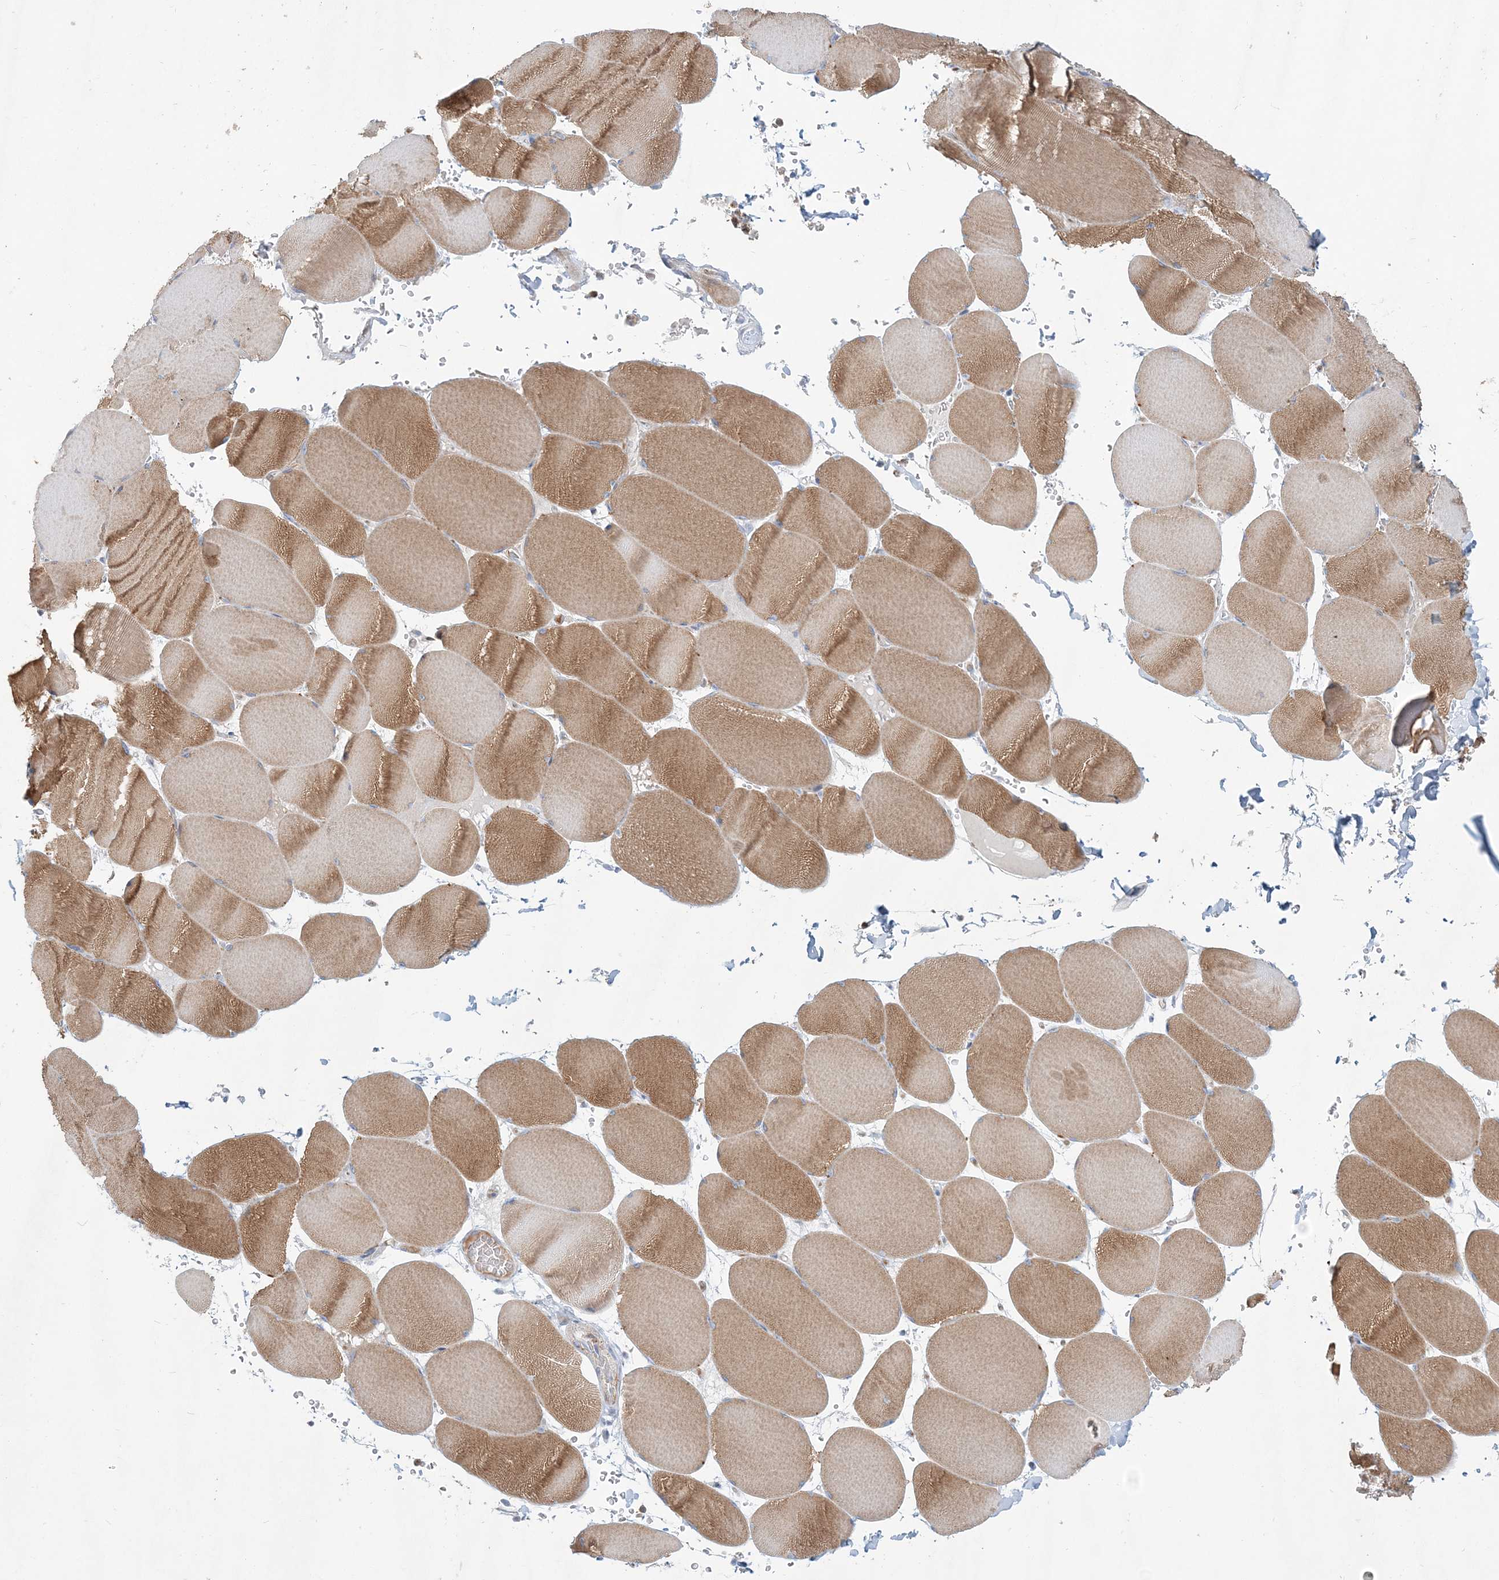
{"staining": {"intensity": "moderate", "quantity": ">75%", "location": "cytoplasmic/membranous"}, "tissue": "skeletal muscle", "cell_type": "Myocytes", "image_type": "normal", "snomed": [{"axis": "morphology", "description": "Normal tissue, NOS"}, {"axis": "topography", "description": "Skeletal muscle"}, {"axis": "topography", "description": "Head-Neck"}], "caption": "Skeletal muscle stained with DAB (3,3'-diaminobenzidine) IHC displays medium levels of moderate cytoplasmic/membranous staining in approximately >75% of myocytes. (DAB (3,3'-diaminobenzidine) IHC with brightfield microscopy, high magnification).", "gene": "DNAH5", "patient": {"sex": "male", "age": 66}}